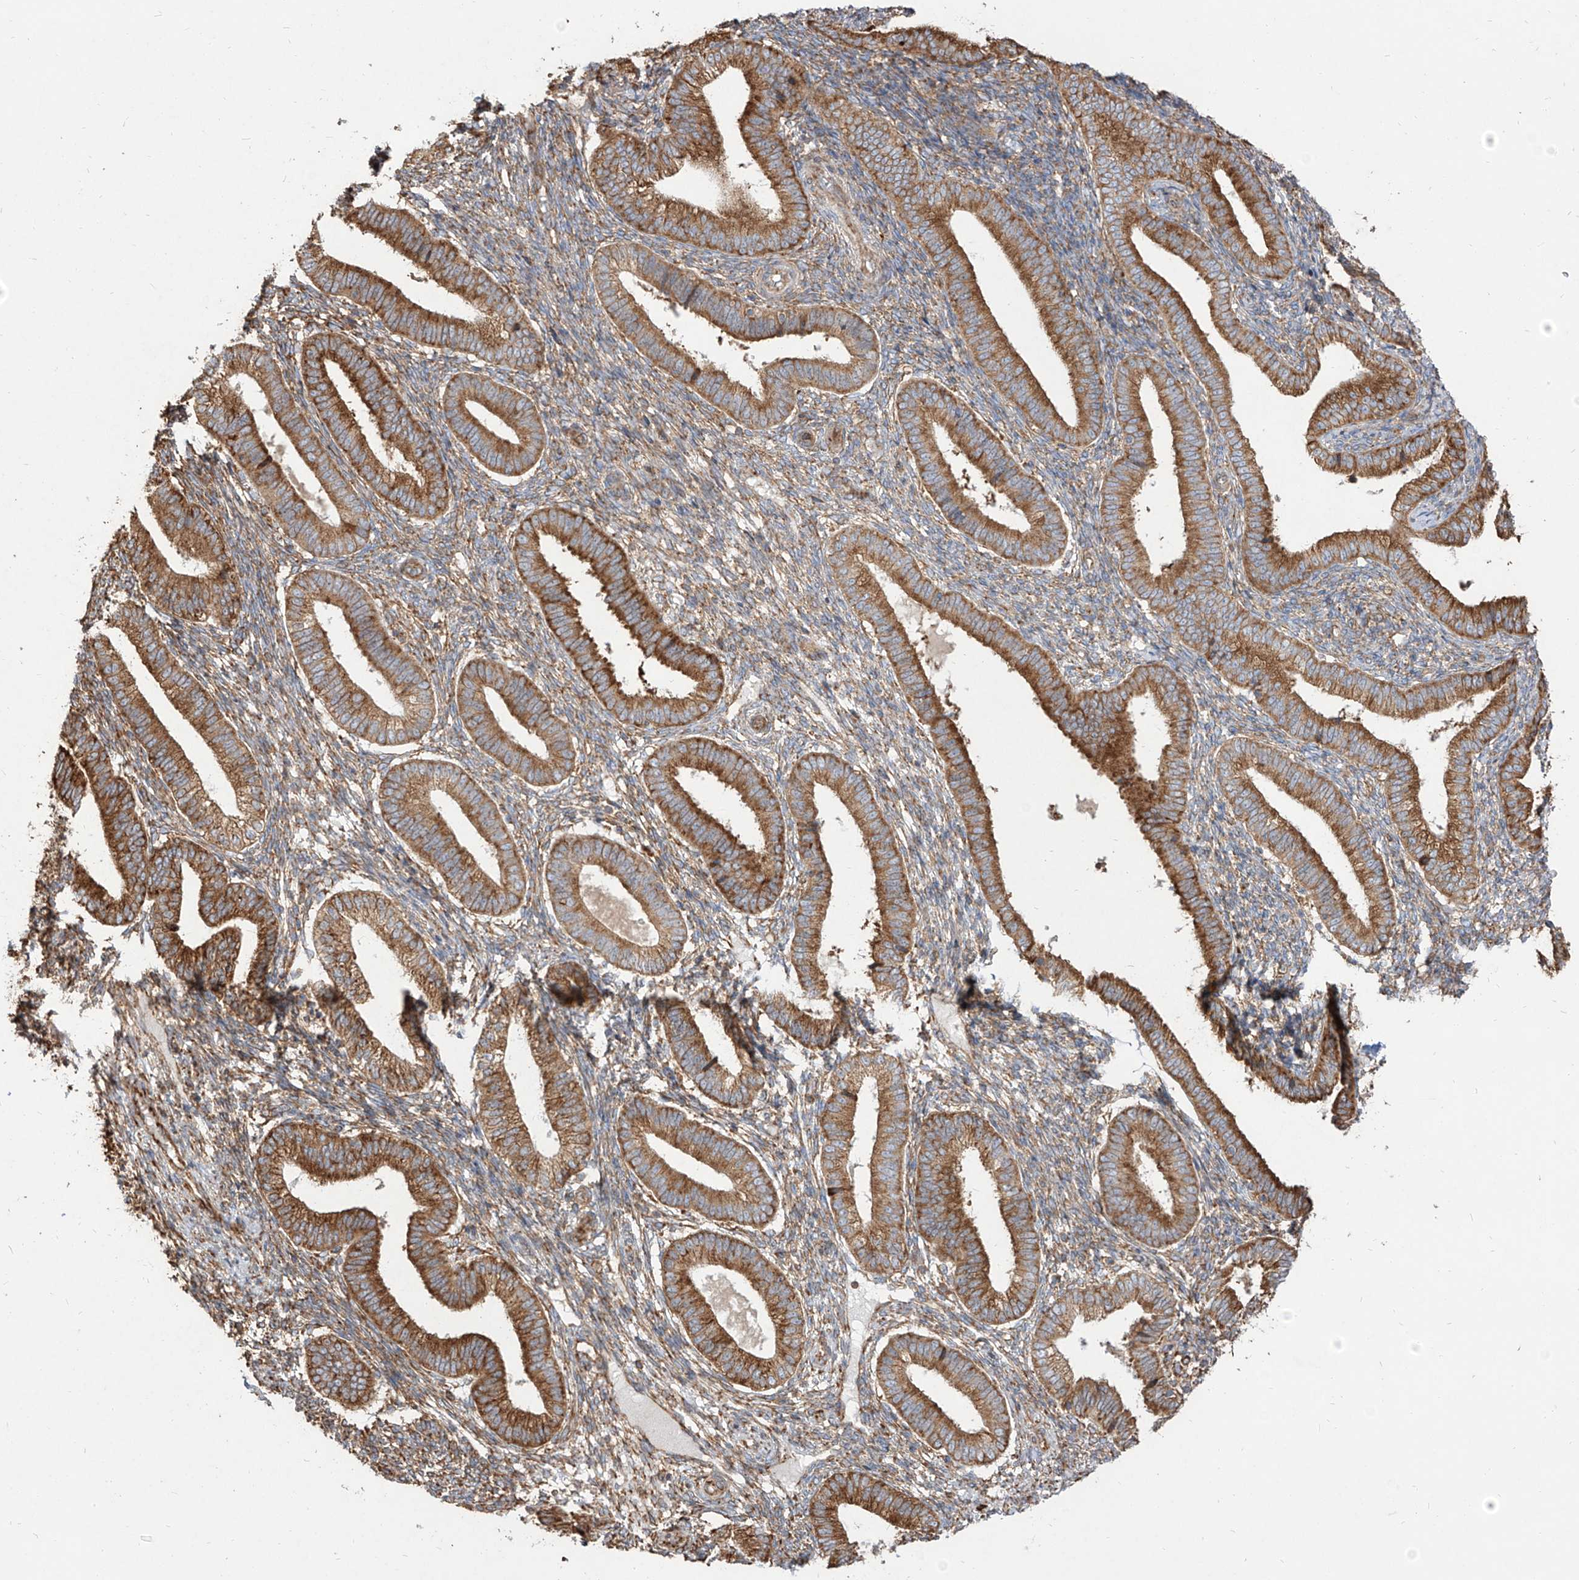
{"staining": {"intensity": "strong", "quantity": ">75%", "location": "cytoplasmic/membranous"}, "tissue": "endometrium", "cell_type": "Cells in endometrial stroma", "image_type": "normal", "snomed": [{"axis": "morphology", "description": "Normal tissue, NOS"}, {"axis": "topography", "description": "Endometrium"}], "caption": "A high amount of strong cytoplasmic/membranous staining is appreciated in about >75% of cells in endometrial stroma in normal endometrium.", "gene": "RPS25", "patient": {"sex": "female", "age": 39}}